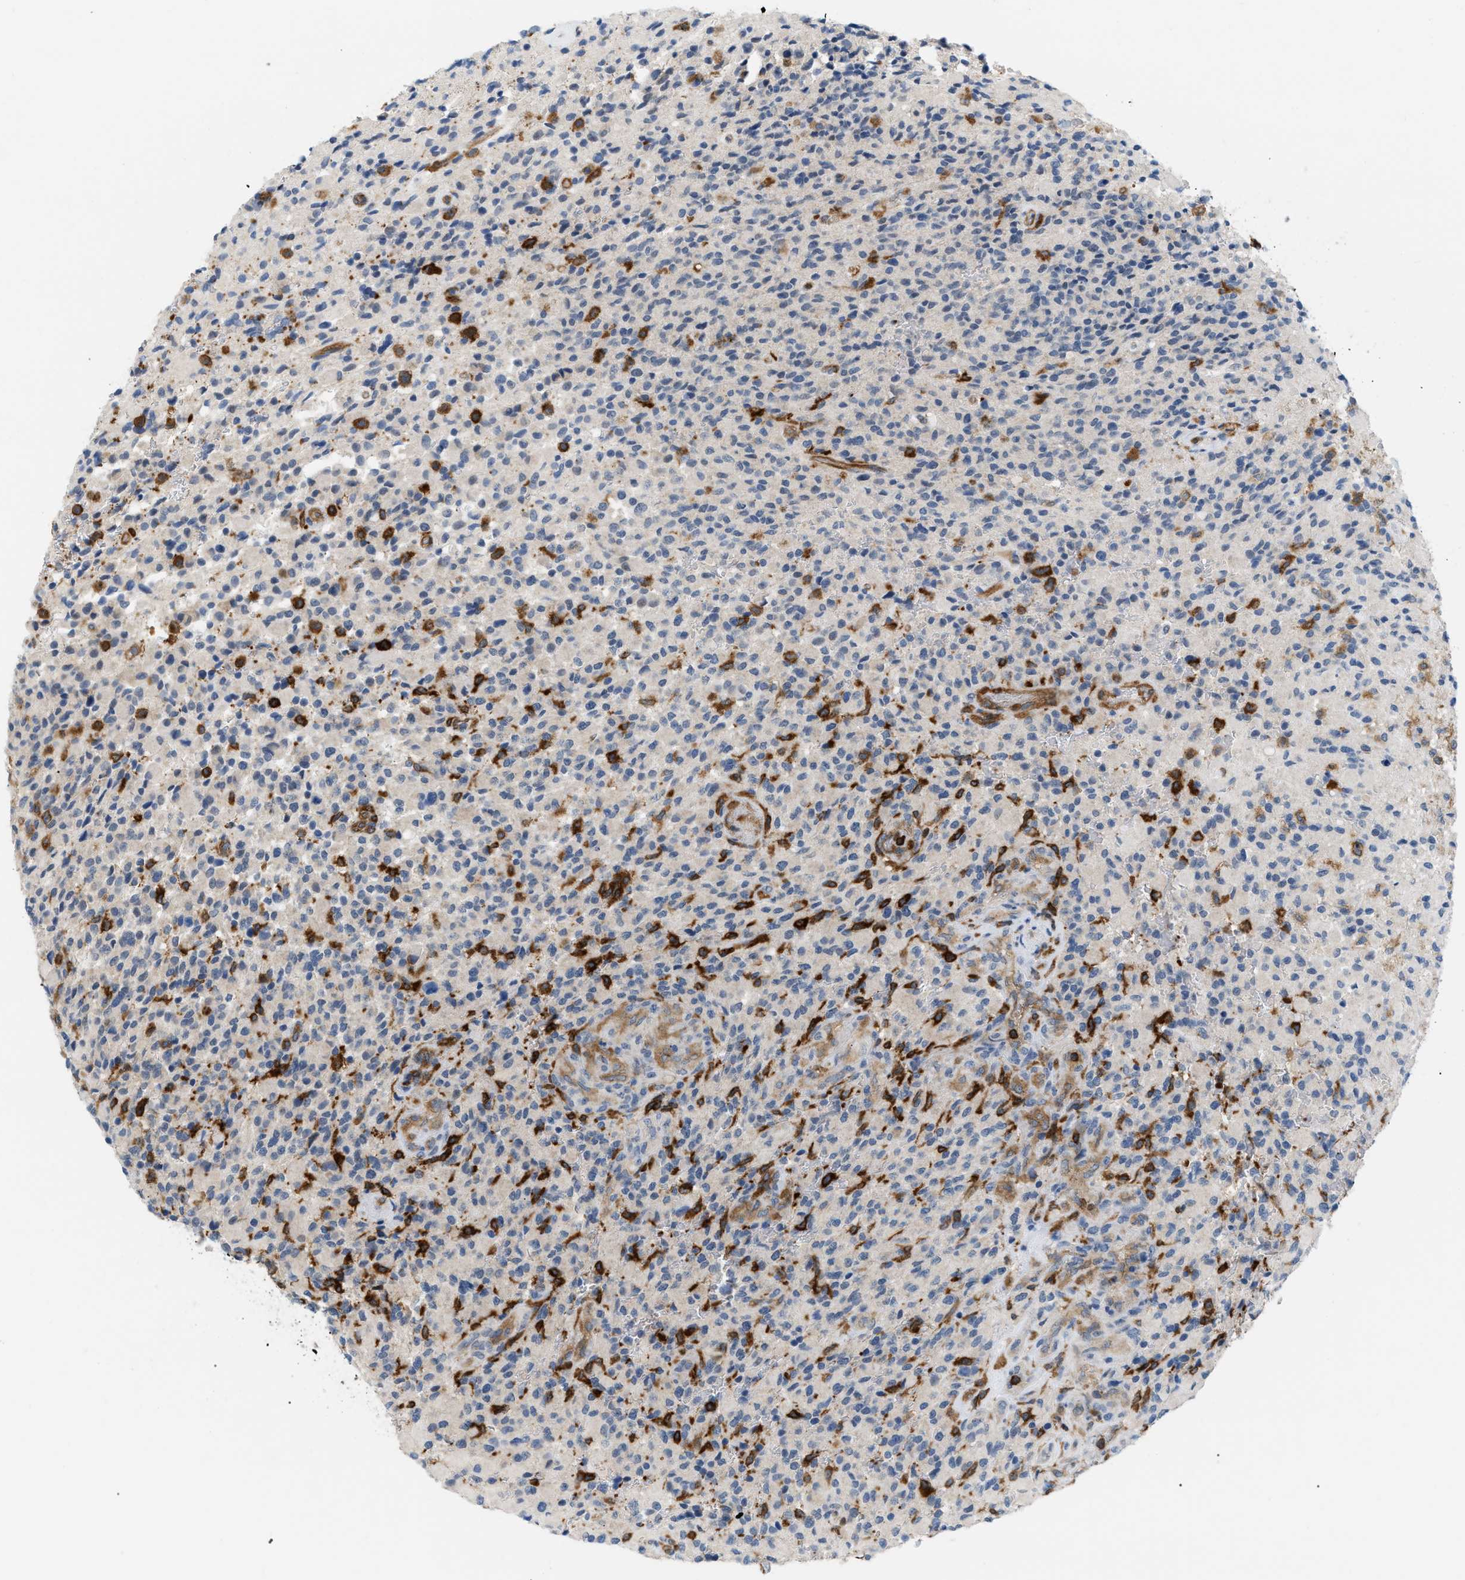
{"staining": {"intensity": "negative", "quantity": "none", "location": "none"}, "tissue": "glioma", "cell_type": "Tumor cells", "image_type": "cancer", "snomed": [{"axis": "morphology", "description": "Glioma, malignant, High grade"}, {"axis": "topography", "description": "Brain"}], "caption": "Immunohistochemistry photomicrograph of human high-grade glioma (malignant) stained for a protein (brown), which demonstrates no positivity in tumor cells.", "gene": "INPP5D", "patient": {"sex": "male", "age": 71}}